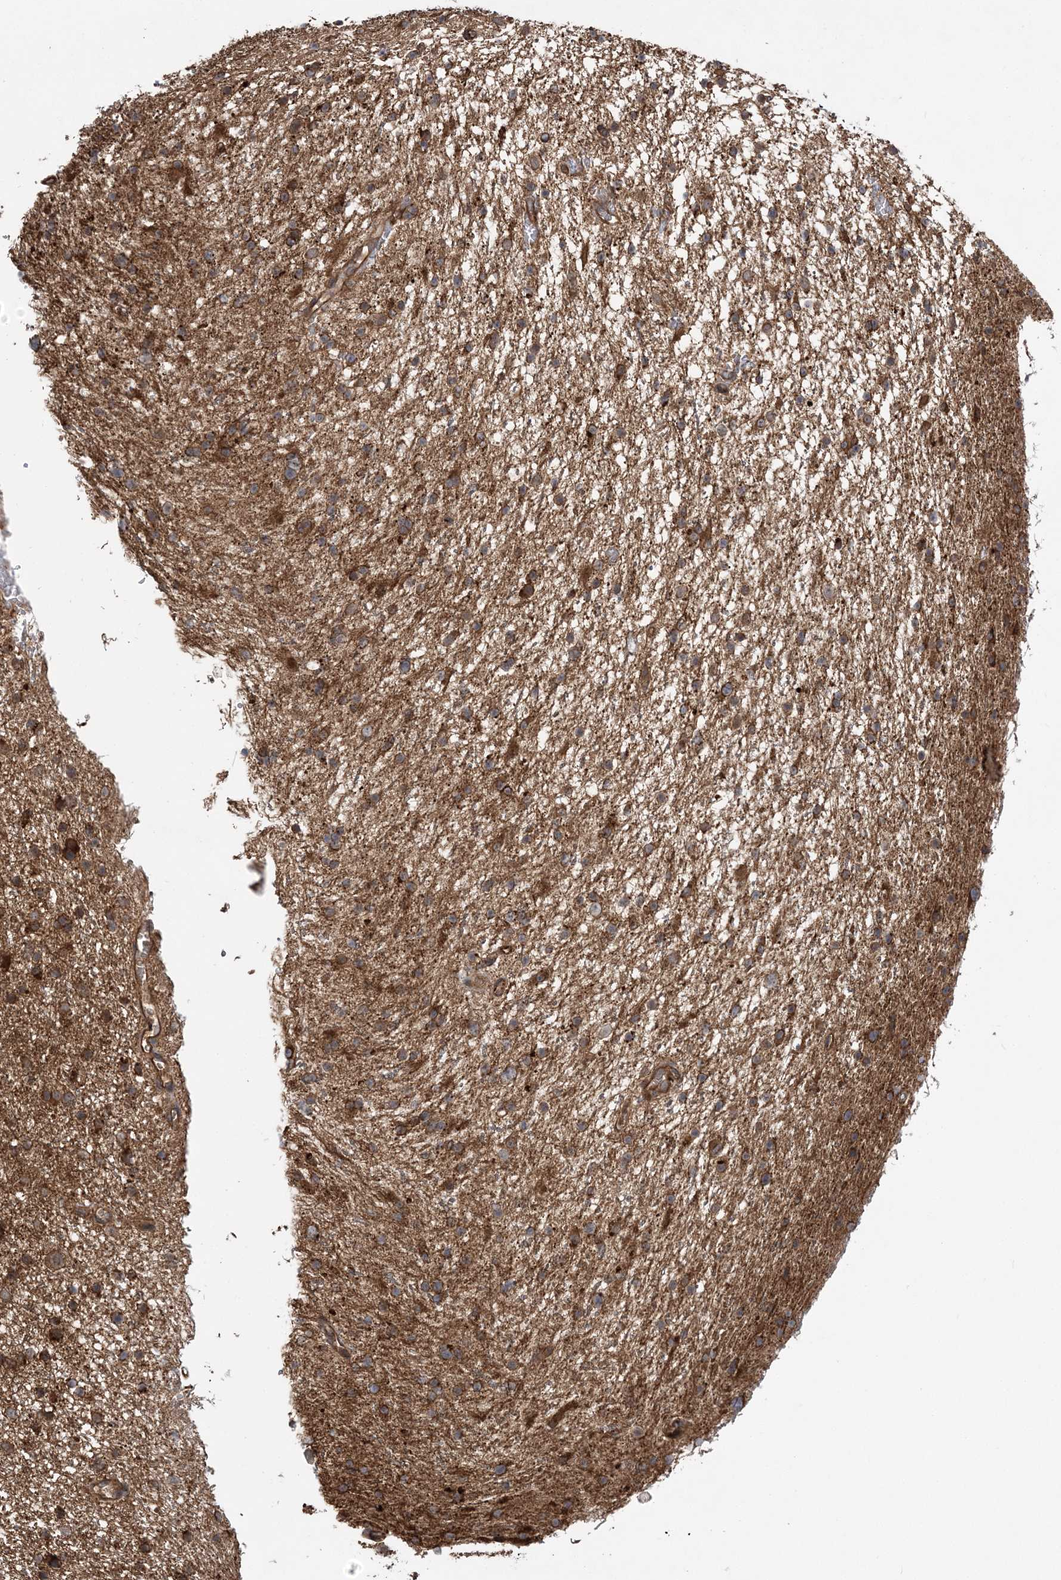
{"staining": {"intensity": "strong", "quantity": ">75%", "location": "cytoplasmic/membranous"}, "tissue": "glioma", "cell_type": "Tumor cells", "image_type": "cancer", "snomed": [{"axis": "morphology", "description": "Glioma, malignant, Low grade"}, {"axis": "topography", "description": "Cerebral cortex"}], "caption": "Protein expression analysis of human low-grade glioma (malignant) reveals strong cytoplasmic/membranous positivity in approximately >75% of tumor cells.", "gene": "ATG3", "patient": {"sex": "female", "age": 39}}